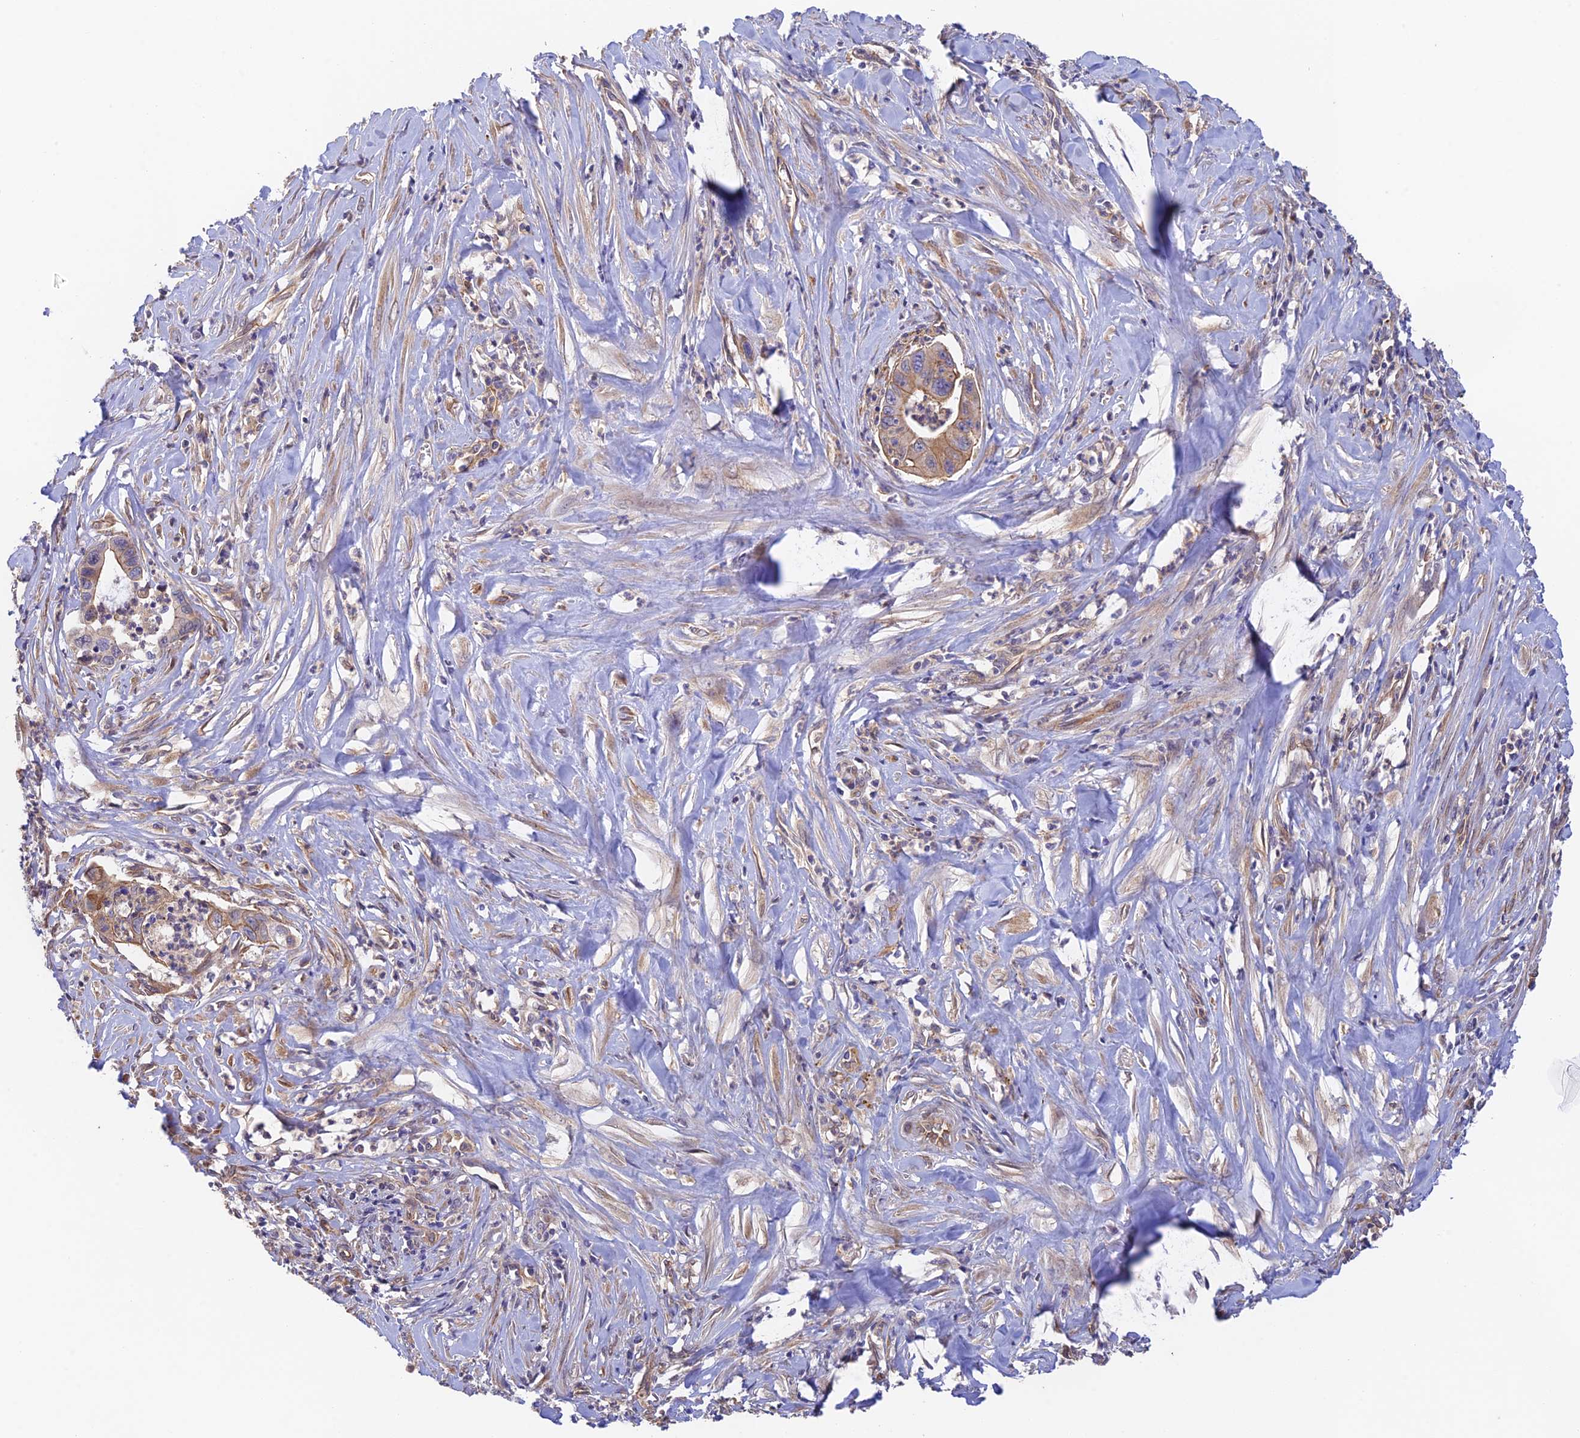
{"staining": {"intensity": "weak", "quantity": "25%-75%", "location": "cytoplasmic/membranous"}, "tissue": "pancreatic cancer", "cell_type": "Tumor cells", "image_type": "cancer", "snomed": [{"axis": "morphology", "description": "Adenocarcinoma, NOS"}, {"axis": "topography", "description": "Pancreas"}], "caption": "This photomicrograph exhibits immunohistochemistry (IHC) staining of human adenocarcinoma (pancreatic), with low weak cytoplasmic/membranous staining in about 25%-75% of tumor cells.", "gene": "MYO9A", "patient": {"sex": "male", "age": 73}}